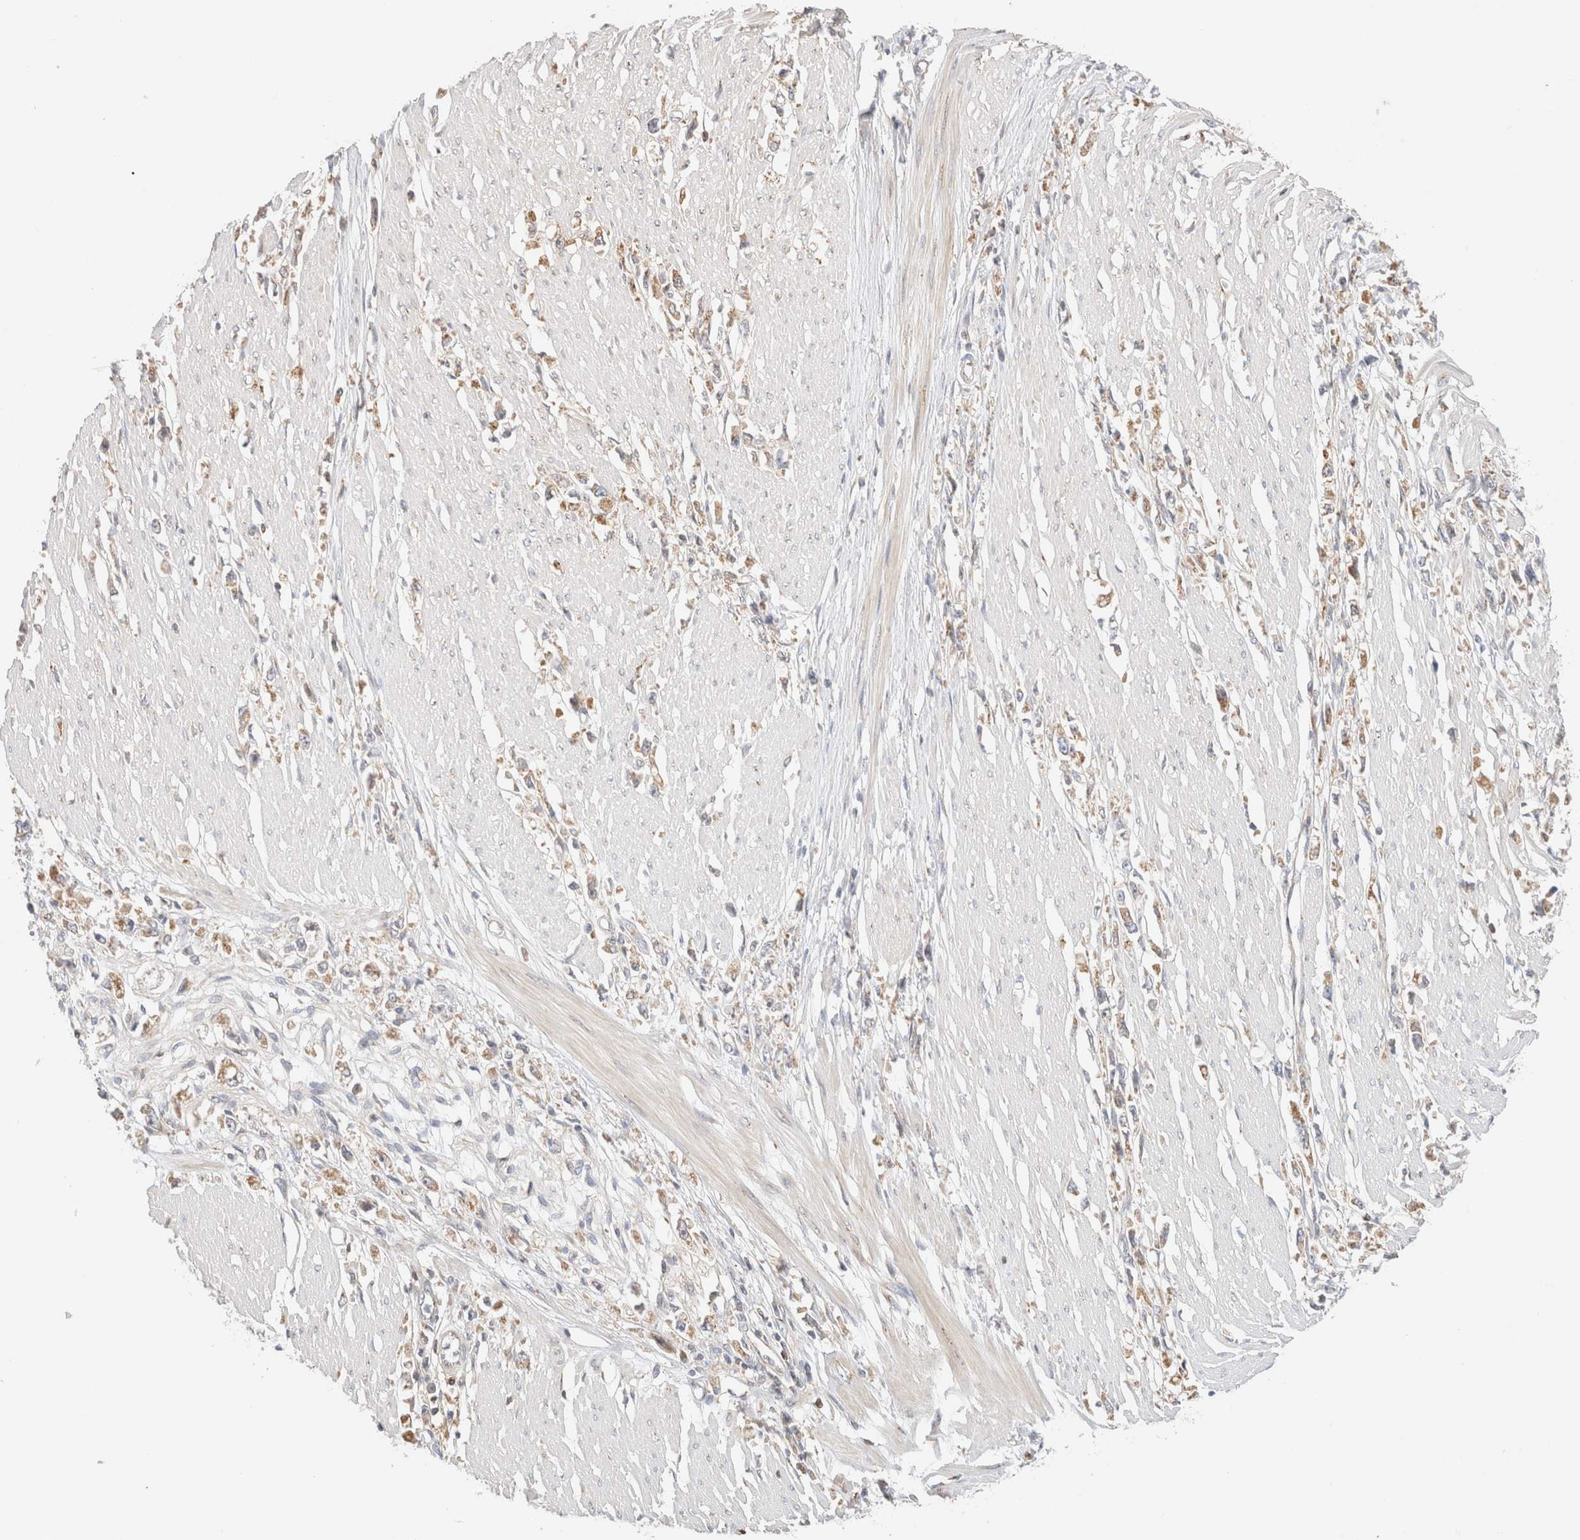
{"staining": {"intensity": "weak", "quantity": "25%-75%", "location": "cytoplasmic/membranous"}, "tissue": "stomach cancer", "cell_type": "Tumor cells", "image_type": "cancer", "snomed": [{"axis": "morphology", "description": "Adenocarcinoma, NOS"}, {"axis": "topography", "description": "Stomach"}], "caption": "Human stomach cancer stained with a protein marker reveals weak staining in tumor cells.", "gene": "RABEP1", "patient": {"sex": "female", "age": 59}}